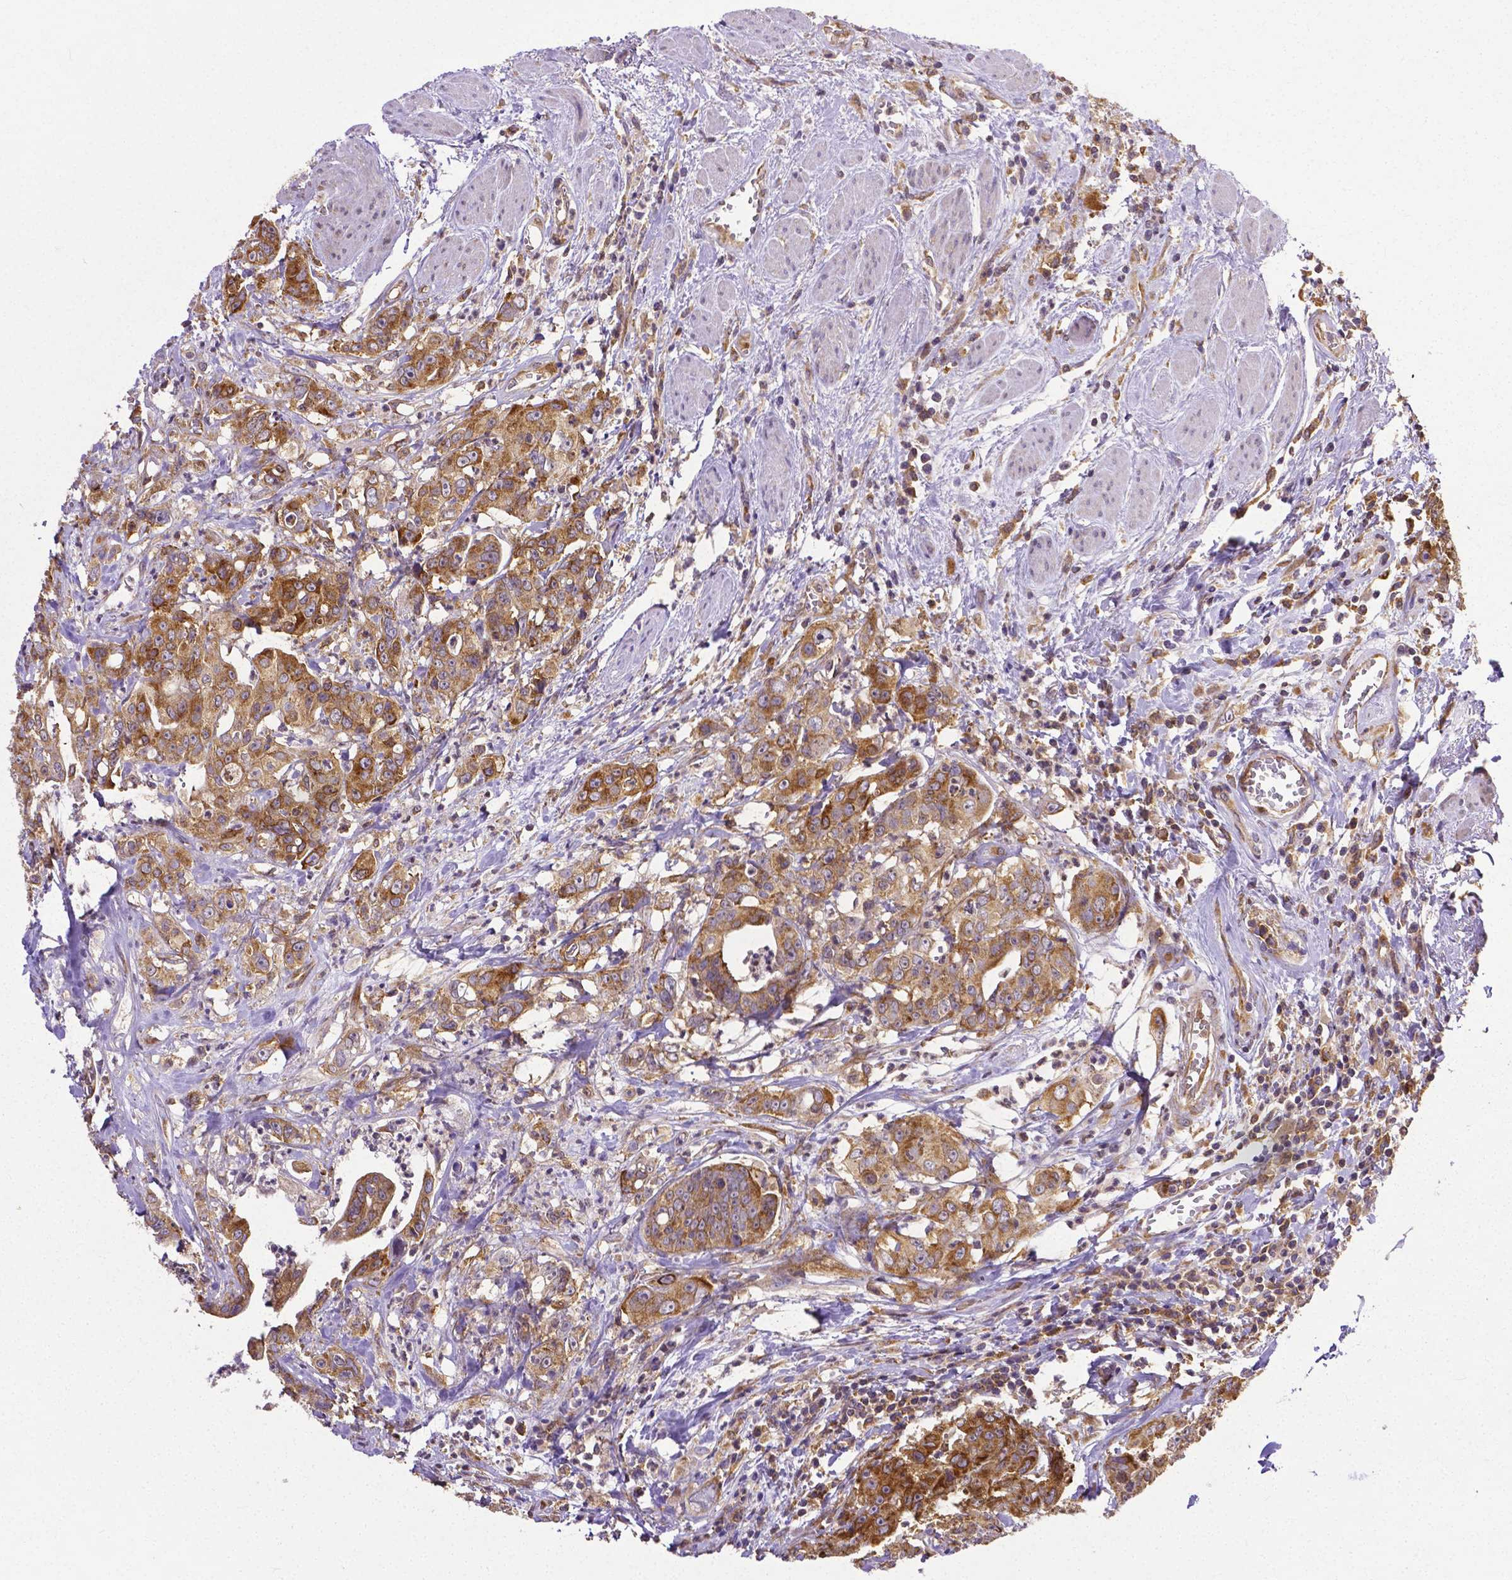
{"staining": {"intensity": "moderate", "quantity": ">75%", "location": "cytoplasmic/membranous"}, "tissue": "colorectal cancer", "cell_type": "Tumor cells", "image_type": "cancer", "snomed": [{"axis": "morphology", "description": "Adenocarcinoma, NOS"}, {"axis": "topography", "description": "Rectum"}], "caption": "Immunohistochemistry (IHC) histopathology image of neoplastic tissue: colorectal adenocarcinoma stained using immunohistochemistry reveals medium levels of moderate protein expression localized specifically in the cytoplasmic/membranous of tumor cells, appearing as a cytoplasmic/membranous brown color.", "gene": "DICER1", "patient": {"sex": "female", "age": 62}}